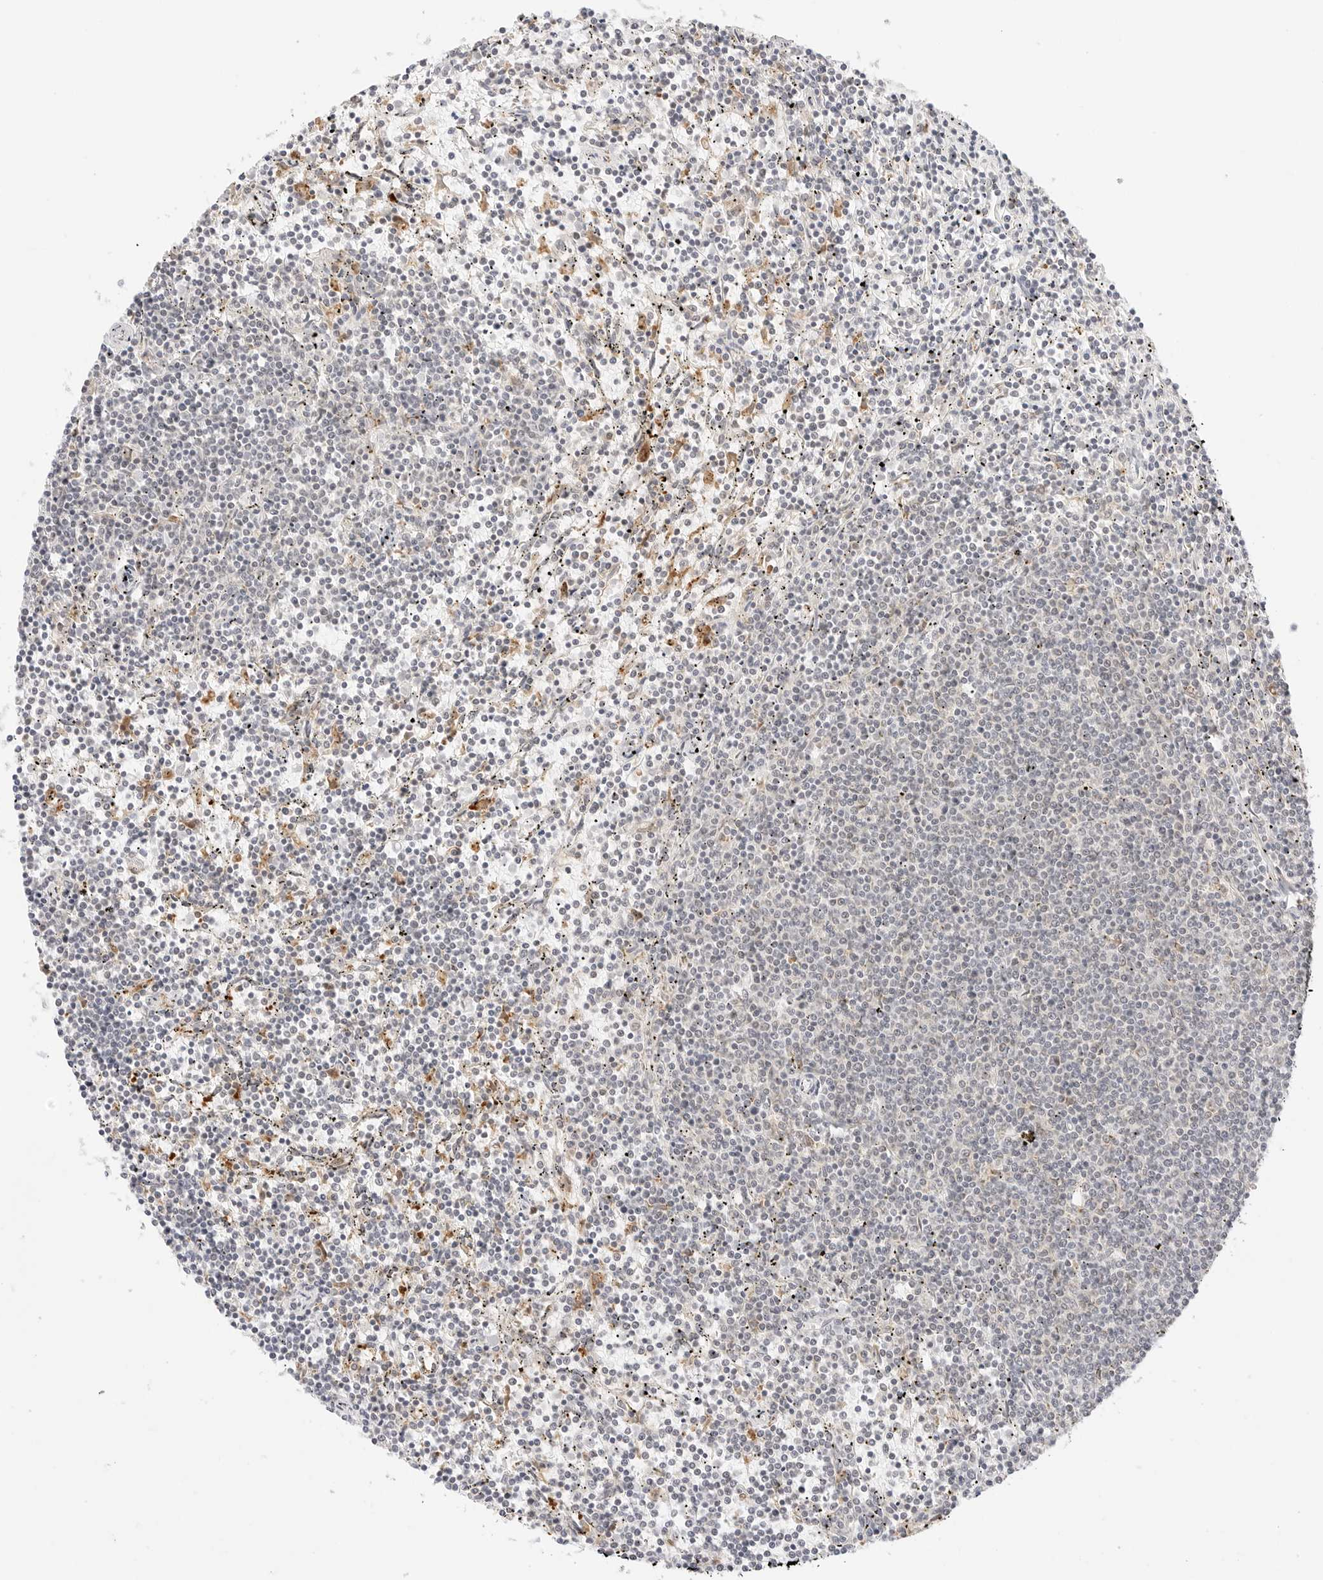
{"staining": {"intensity": "negative", "quantity": "none", "location": "none"}, "tissue": "lymphoma", "cell_type": "Tumor cells", "image_type": "cancer", "snomed": [{"axis": "morphology", "description": "Malignant lymphoma, non-Hodgkin's type, Low grade"}, {"axis": "topography", "description": "Spleen"}], "caption": "Tumor cells are negative for protein expression in human lymphoma.", "gene": "ERO1B", "patient": {"sex": "female", "age": 50}}